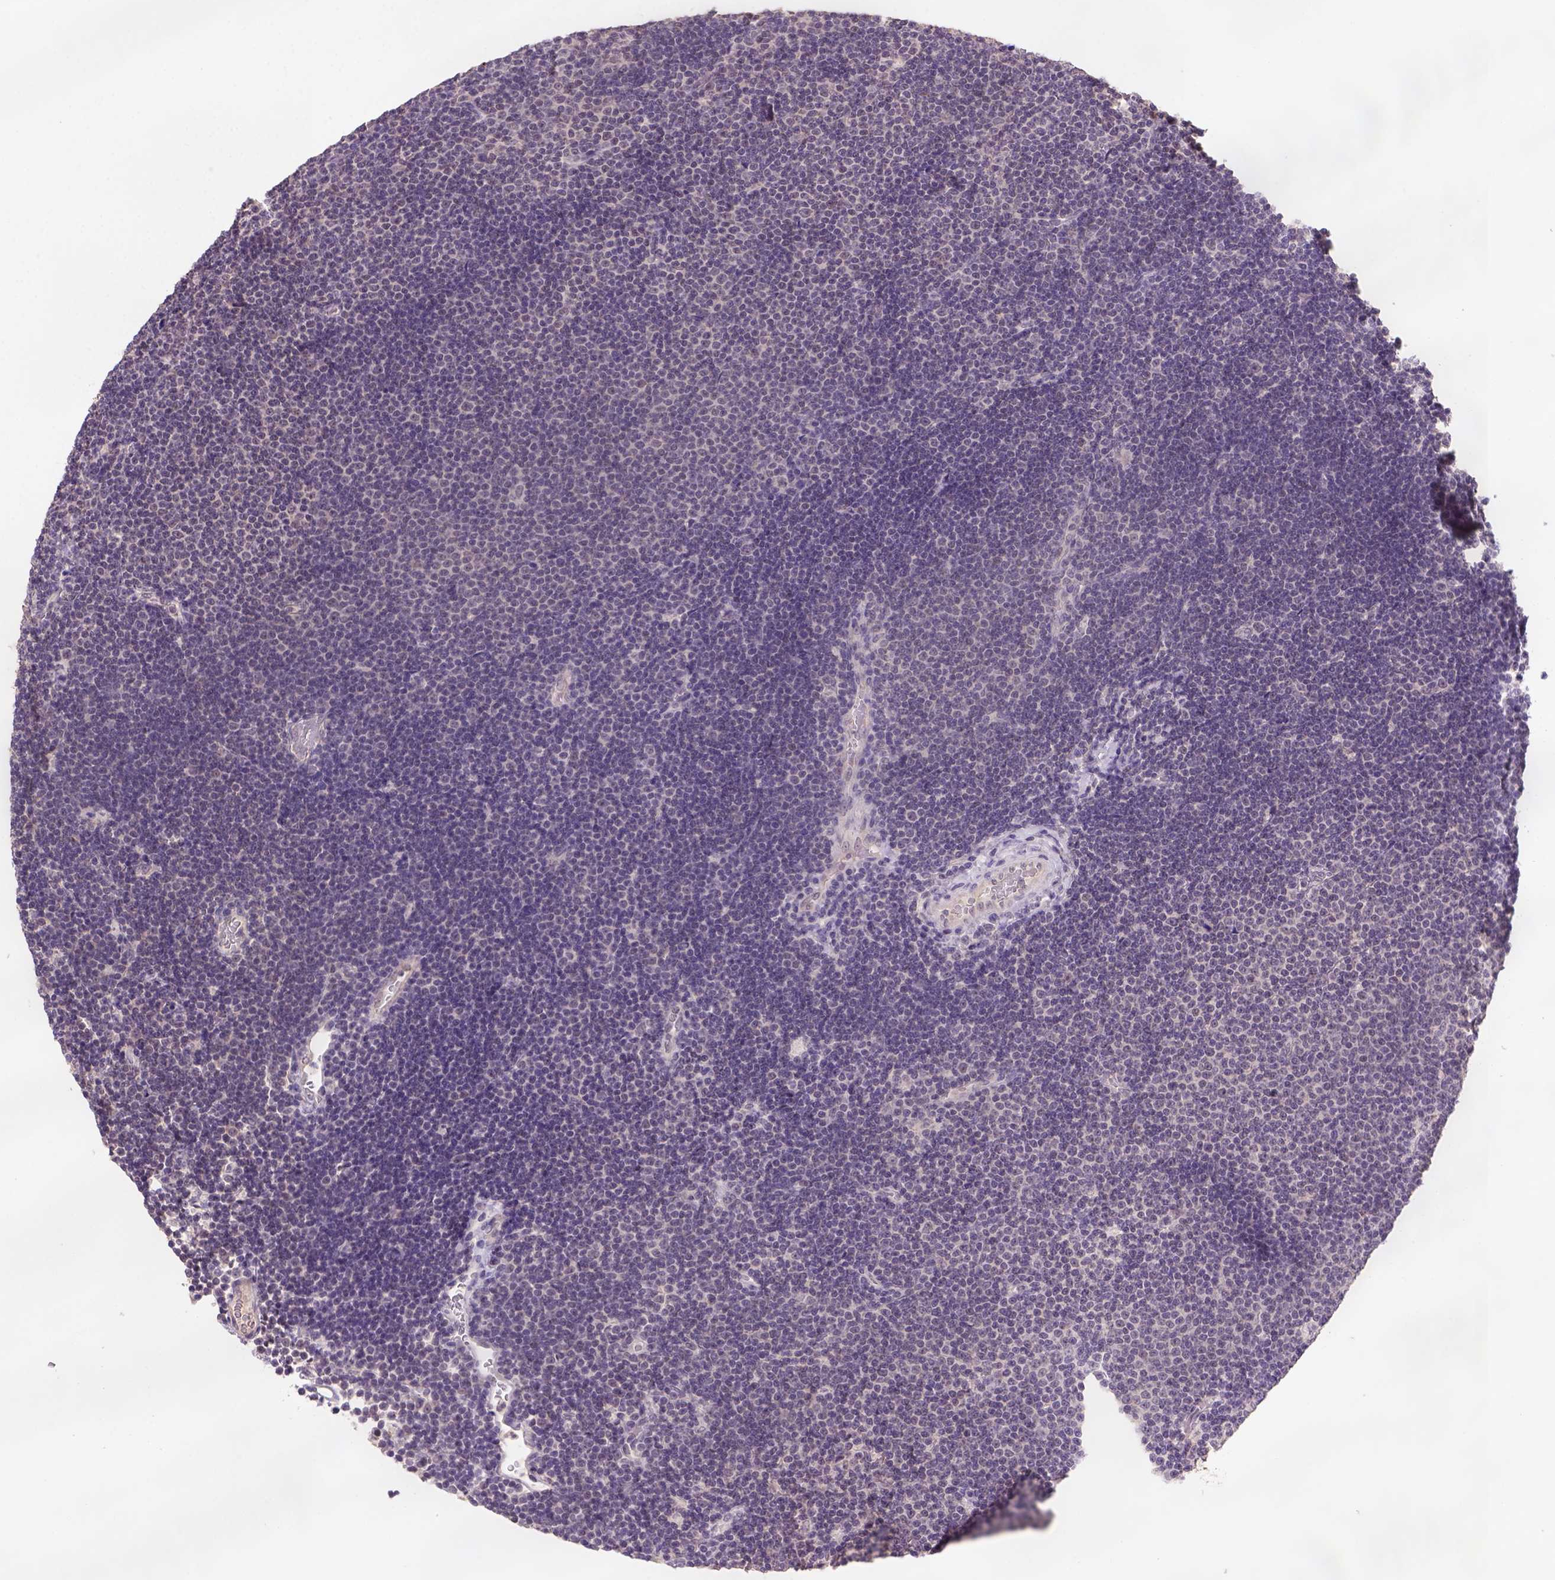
{"staining": {"intensity": "weak", "quantity": "25%-75%", "location": "cytoplasmic/membranous,nuclear"}, "tissue": "lymphoma", "cell_type": "Tumor cells", "image_type": "cancer", "snomed": [{"axis": "morphology", "description": "Malignant lymphoma, non-Hodgkin's type, Low grade"}, {"axis": "topography", "description": "Brain"}], "caption": "Malignant lymphoma, non-Hodgkin's type (low-grade) stained with a brown dye shows weak cytoplasmic/membranous and nuclear positive expression in approximately 25%-75% of tumor cells.", "gene": "SCML4", "patient": {"sex": "female", "age": 66}}